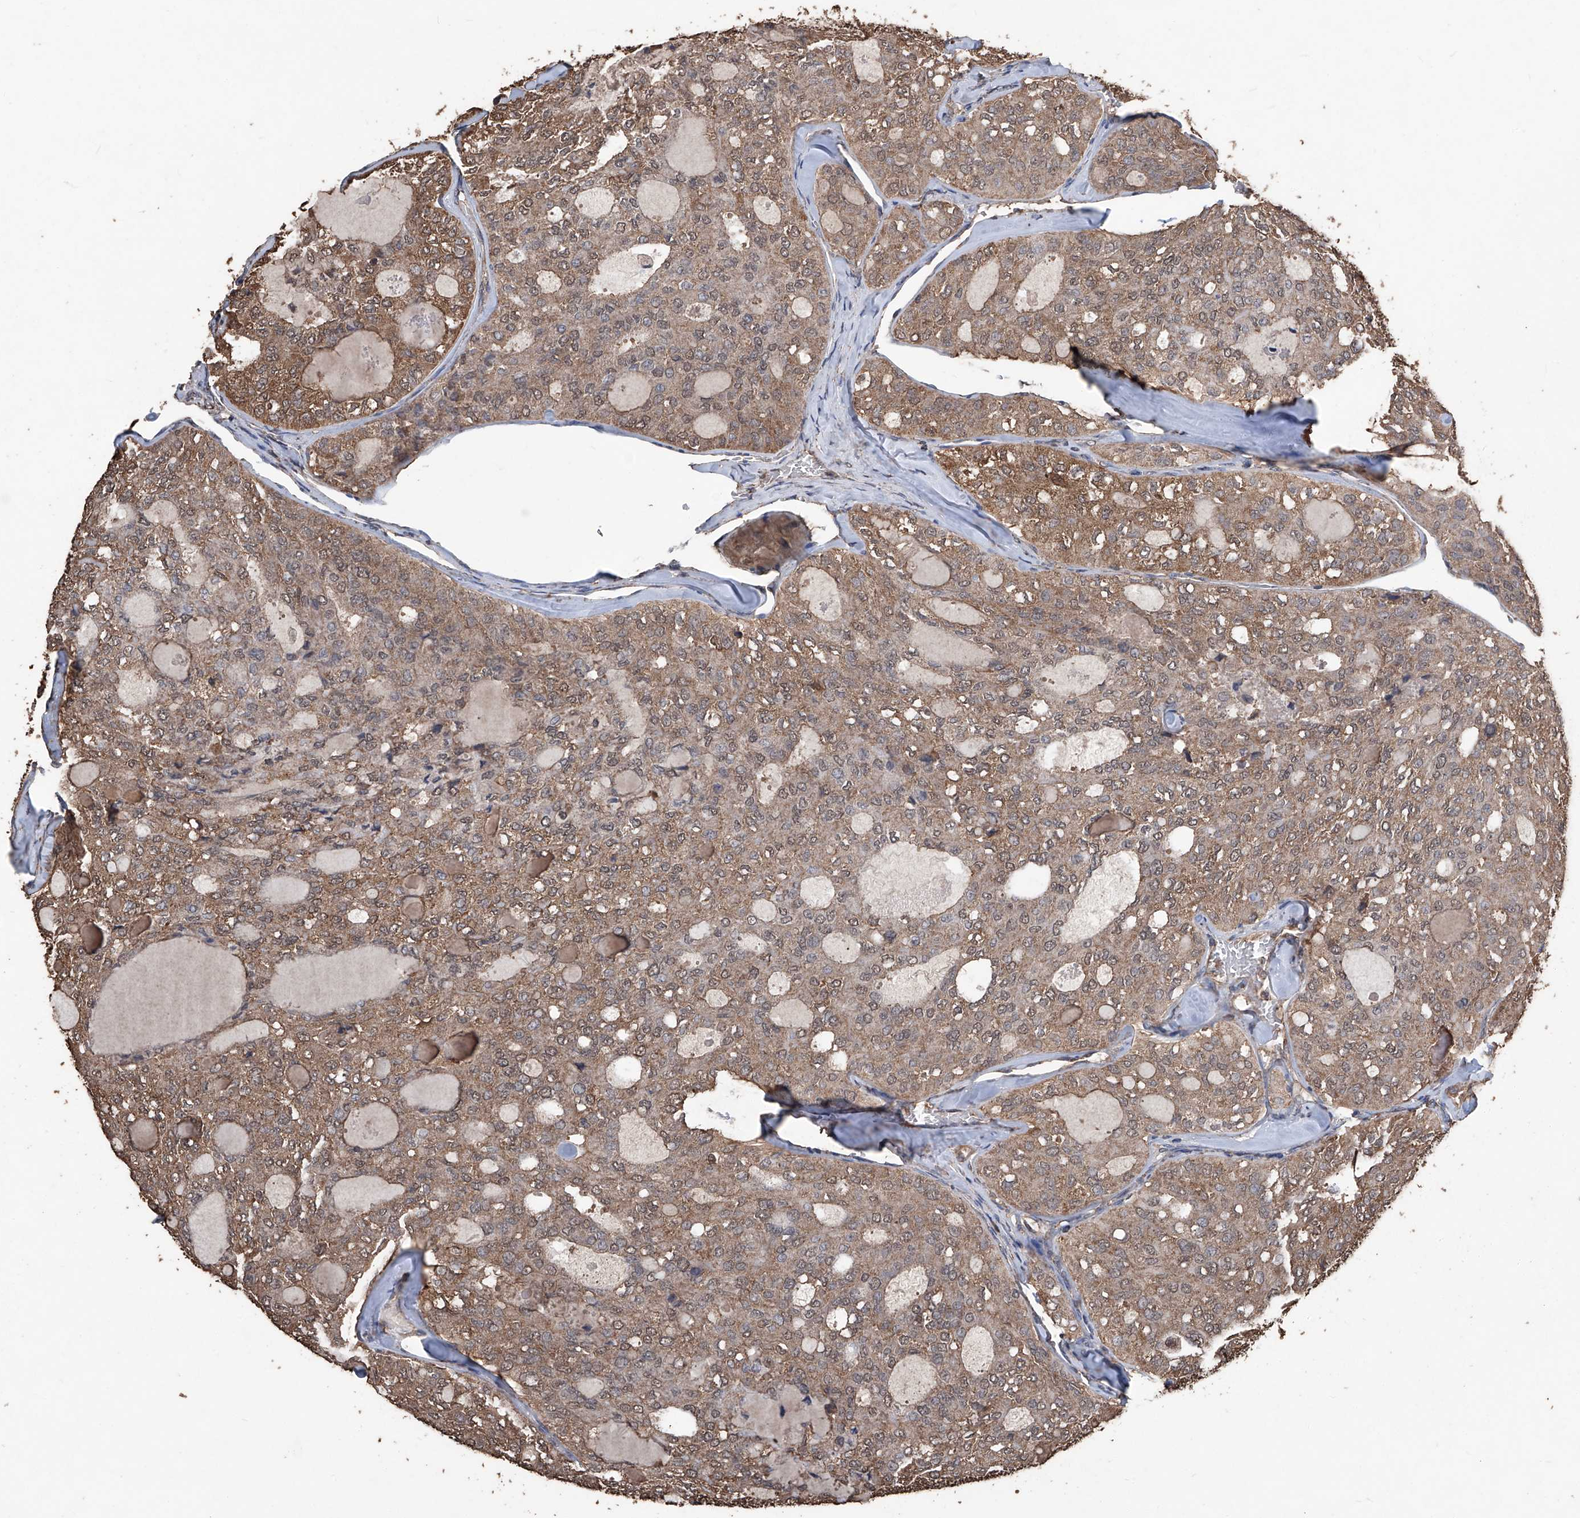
{"staining": {"intensity": "moderate", "quantity": ">75%", "location": "cytoplasmic/membranous"}, "tissue": "thyroid cancer", "cell_type": "Tumor cells", "image_type": "cancer", "snomed": [{"axis": "morphology", "description": "Follicular adenoma carcinoma, NOS"}, {"axis": "topography", "description": "Thyroid gland"}], "caption": "Follicular adenoma carcinoma (thyroid) stained for a protein (brown) demonstrates moderate cytoplasmic/membranous positive staining in about >75% of tumor cells.", "gene": "STARD7", "patient": {"sex": "male", "age": 75}}